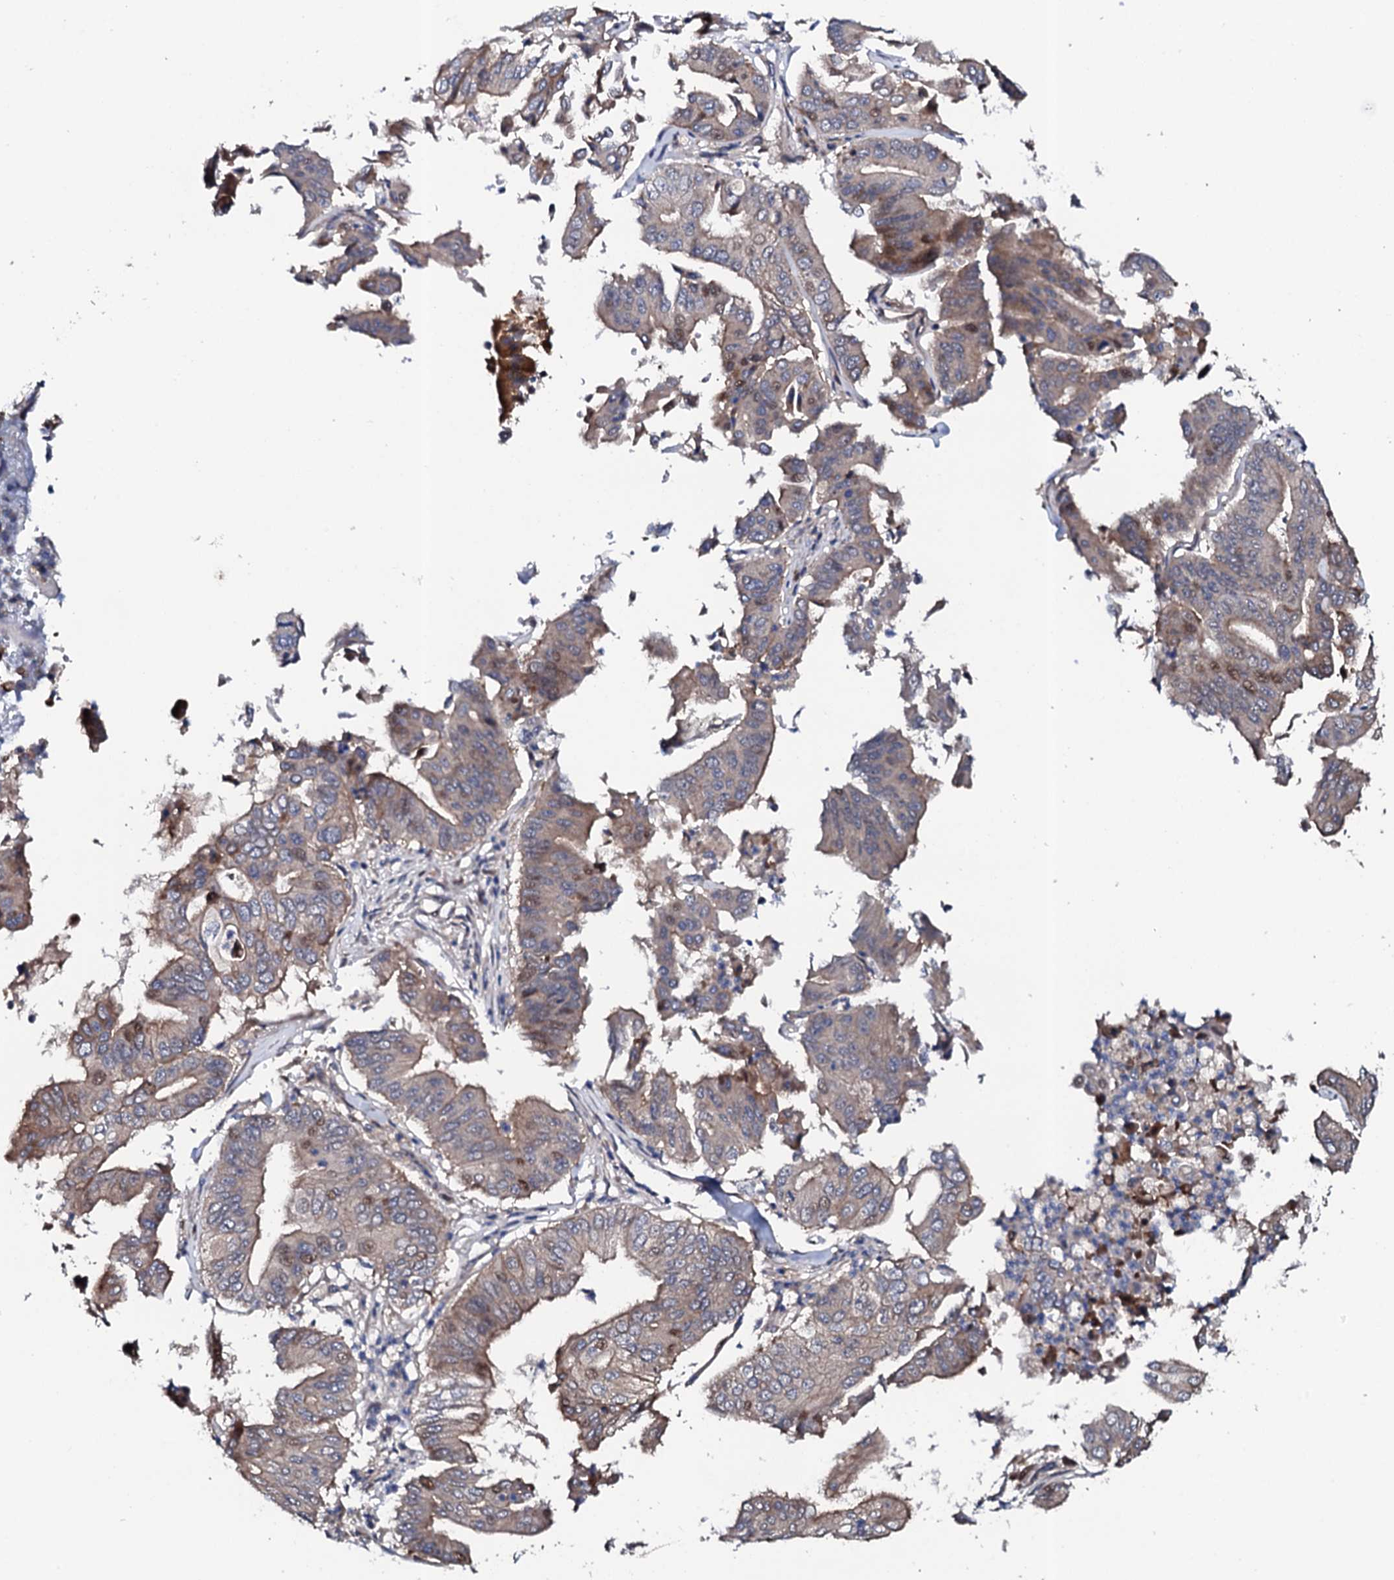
{"staining": {"intensity": "moderate", "quantity": "<25%", "location": "cytoplasmic/membranous"}, "tissue": "pancreatic cancer", "cell_type": "Tumor cells", "image_type": "cancer", "snomed": [{"axis": "morphology", "description": "Adenocarcinoma, NOS"}, {"axis": "topography", "description": "Pancreas"}], "caption": "This micrograph displays adenocarcinoma (pancreatic) stained with IHC to label a protein in brown. The cytoplasmic/membranous of tumor cells show moderate positivity for the protein. Nuclei are counter-stained blue.", "gene": "CIAO2A", "patient": {"sex": "female", "age": 77}}